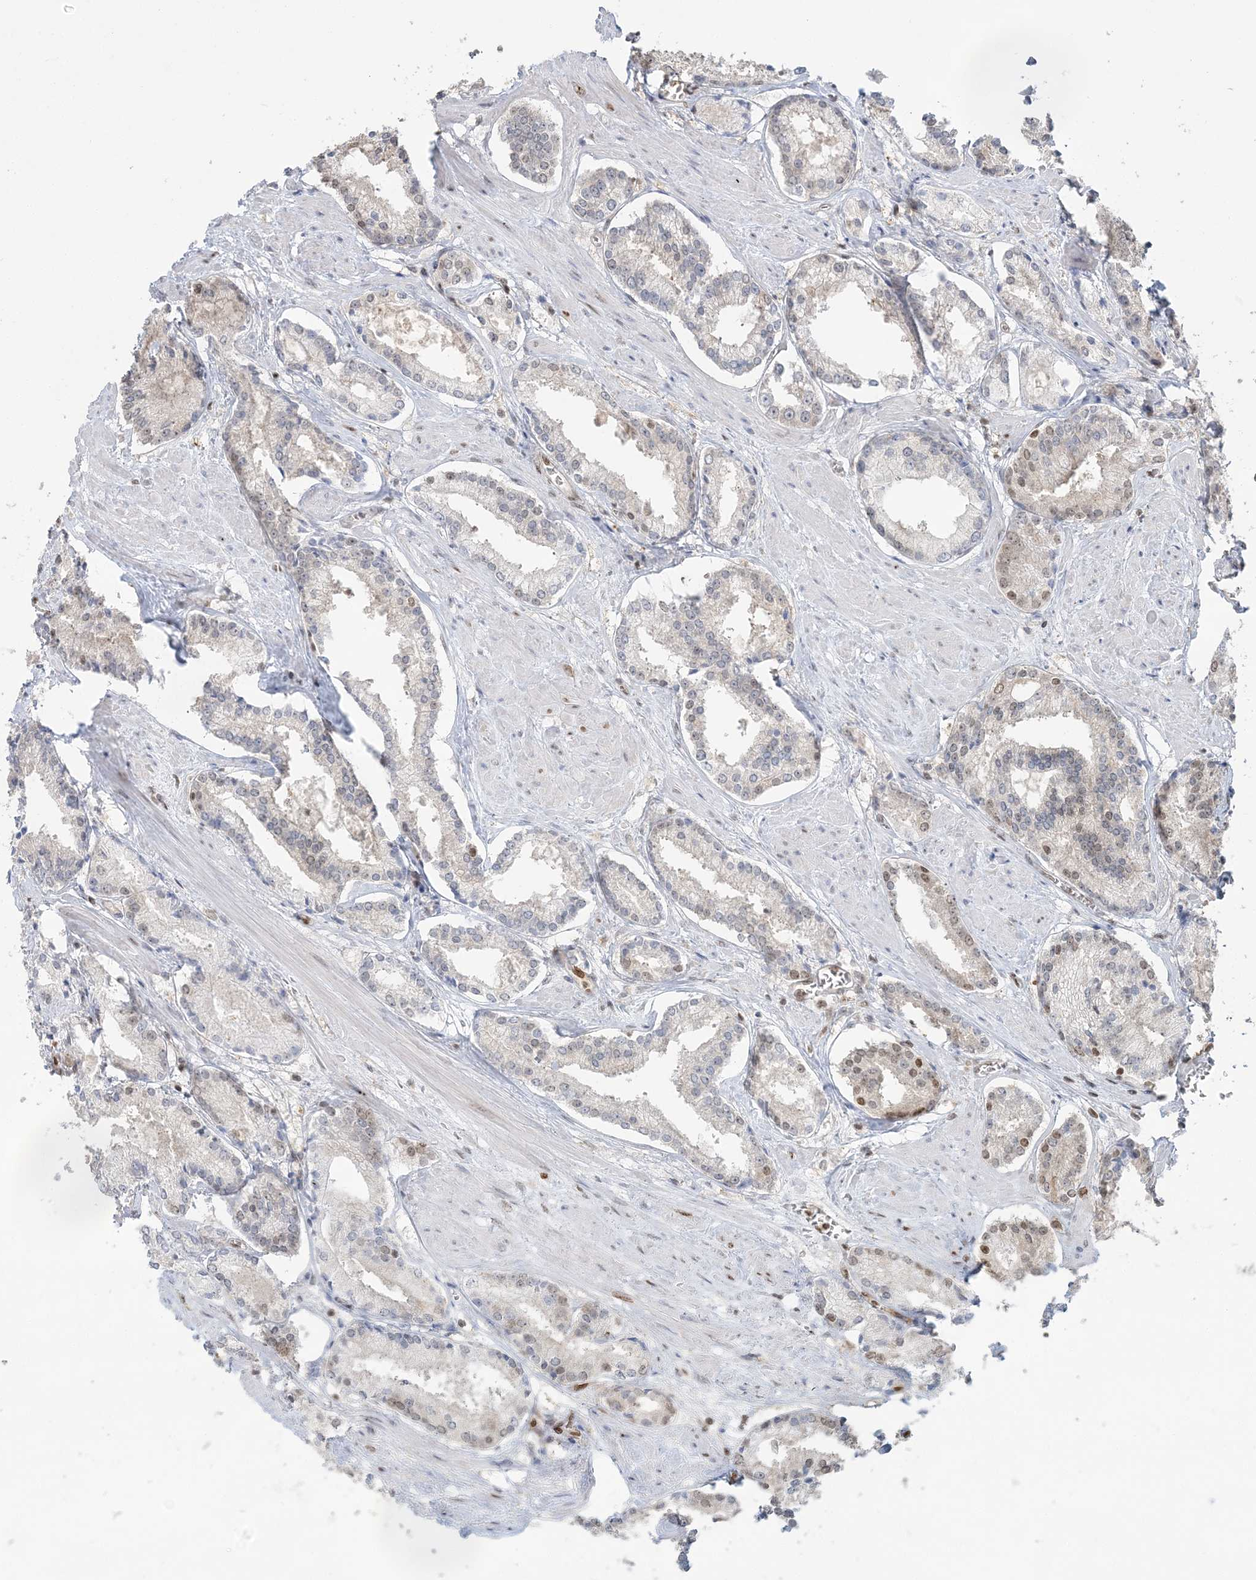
{"staining": {"intensity": "moderate", "quantity": "<25%", "location": "nuclear"}, "tissue": "prostate cancer", "cell_type": "Tumor cells", "image_type": "cancer", "snomed": [{"axis": "morphology", "description": "Adenocarcinoma, Low grade"}, {"axis": "topography", "description": "Prostate"}], "caption": "Prostate cancer tissue exhibits moderate nuclear expression in approximately <25% of tumor cells", "gene": "SUMO2", "patient": {"sex": "male", "age": 54}}